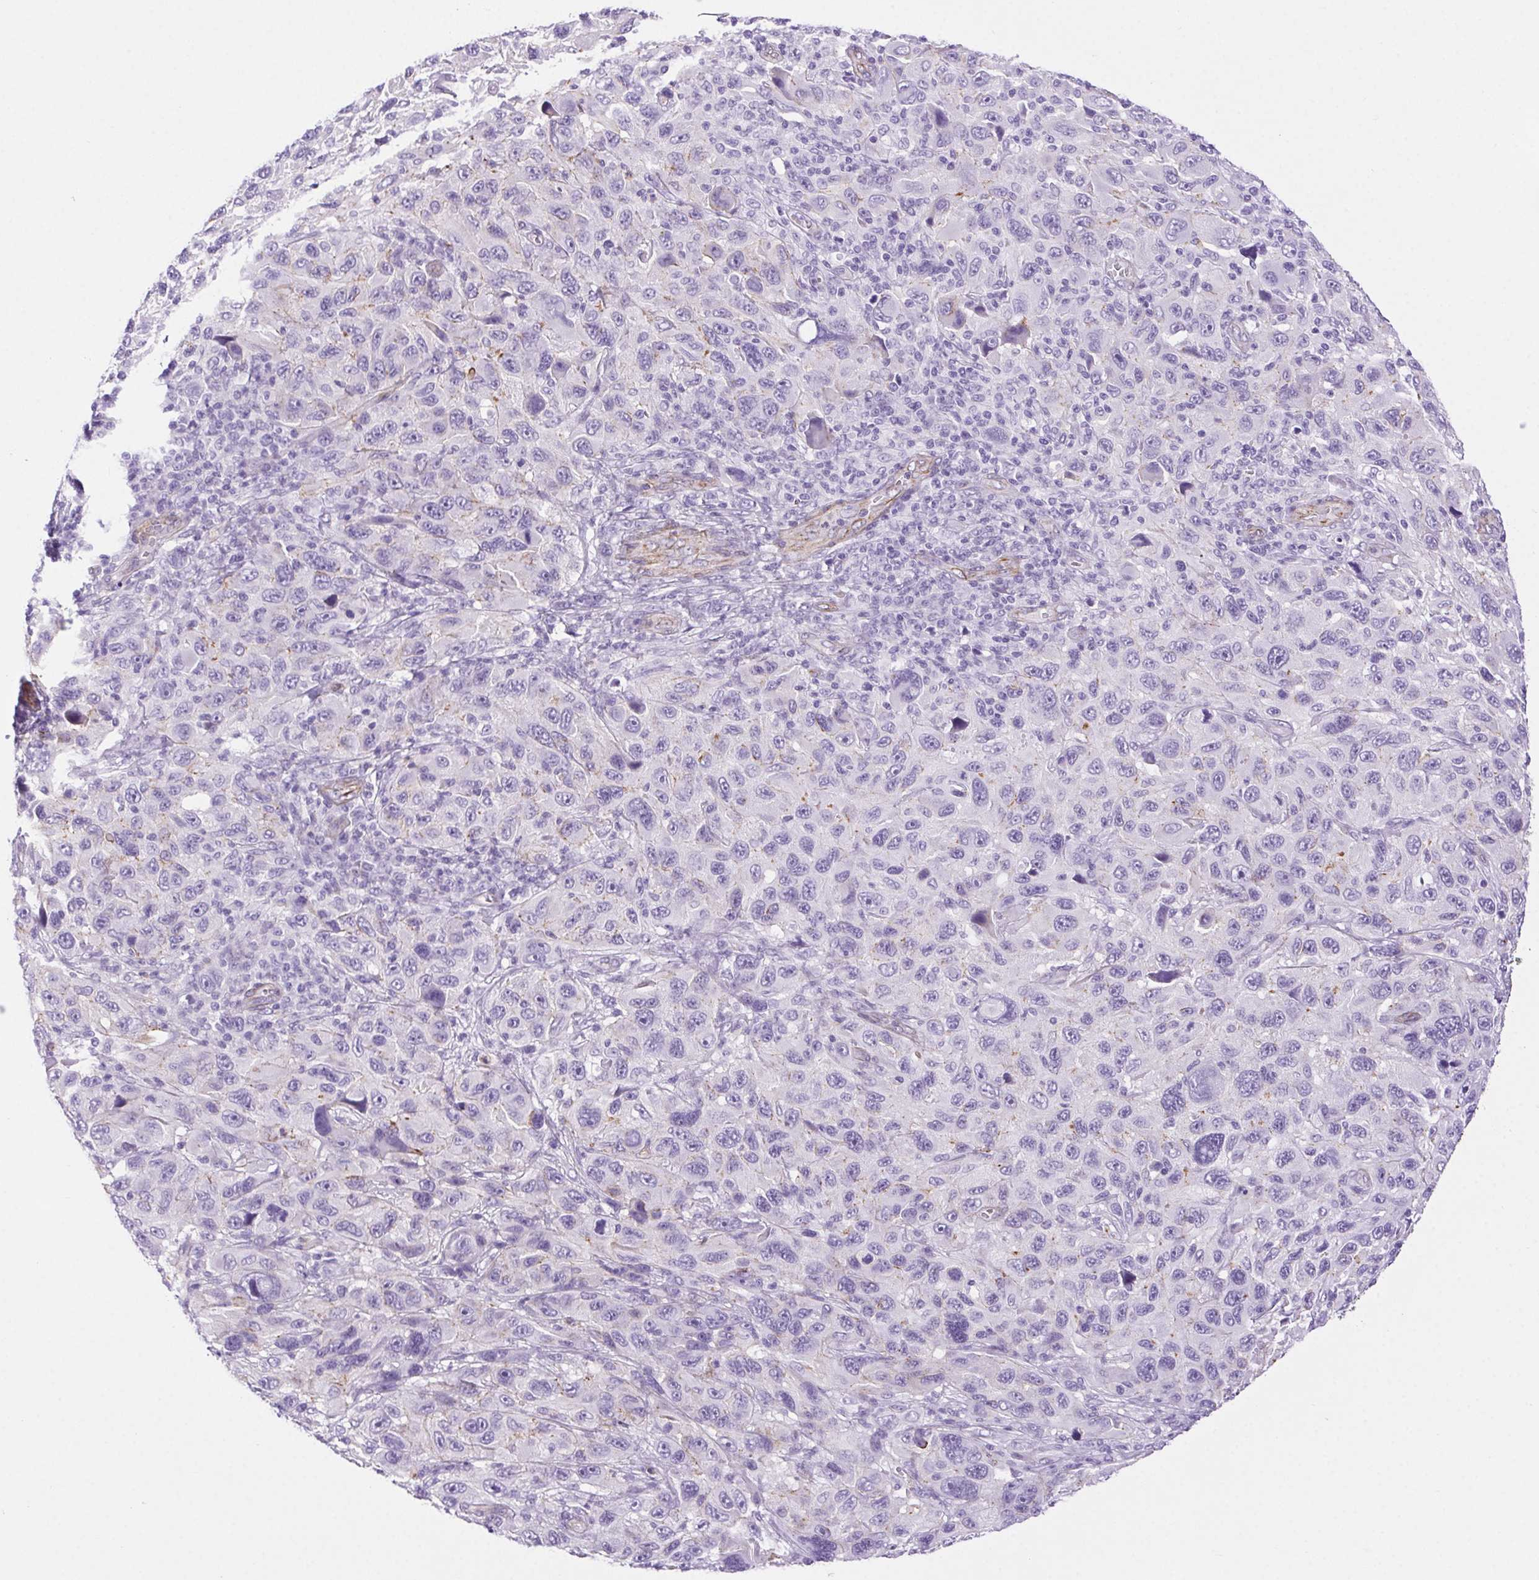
{"staining": {"intensity": "negative", "quantity": "none", "location": "none"}, "tissue": "melanoma", "cell_type": "Tumor cells", "image_type": "cancer", "snomed": [{"axis": "morphology", "description": "Malignant melanoma, NOS"}, {"axis": "topography", "description": "Skin"}], "caption": "An IHC photomicrograph of malignant melanoma is shown. There is no staining in tumor cells of malignant melanoma. The staining is performed using DAB (3,3'-diaminobenzidine) brown chromogen with nuclei counter-stained in using hematoxylin.", "gene": "SHCBP1L", "patient": {"sex": "male", "age": 53}}